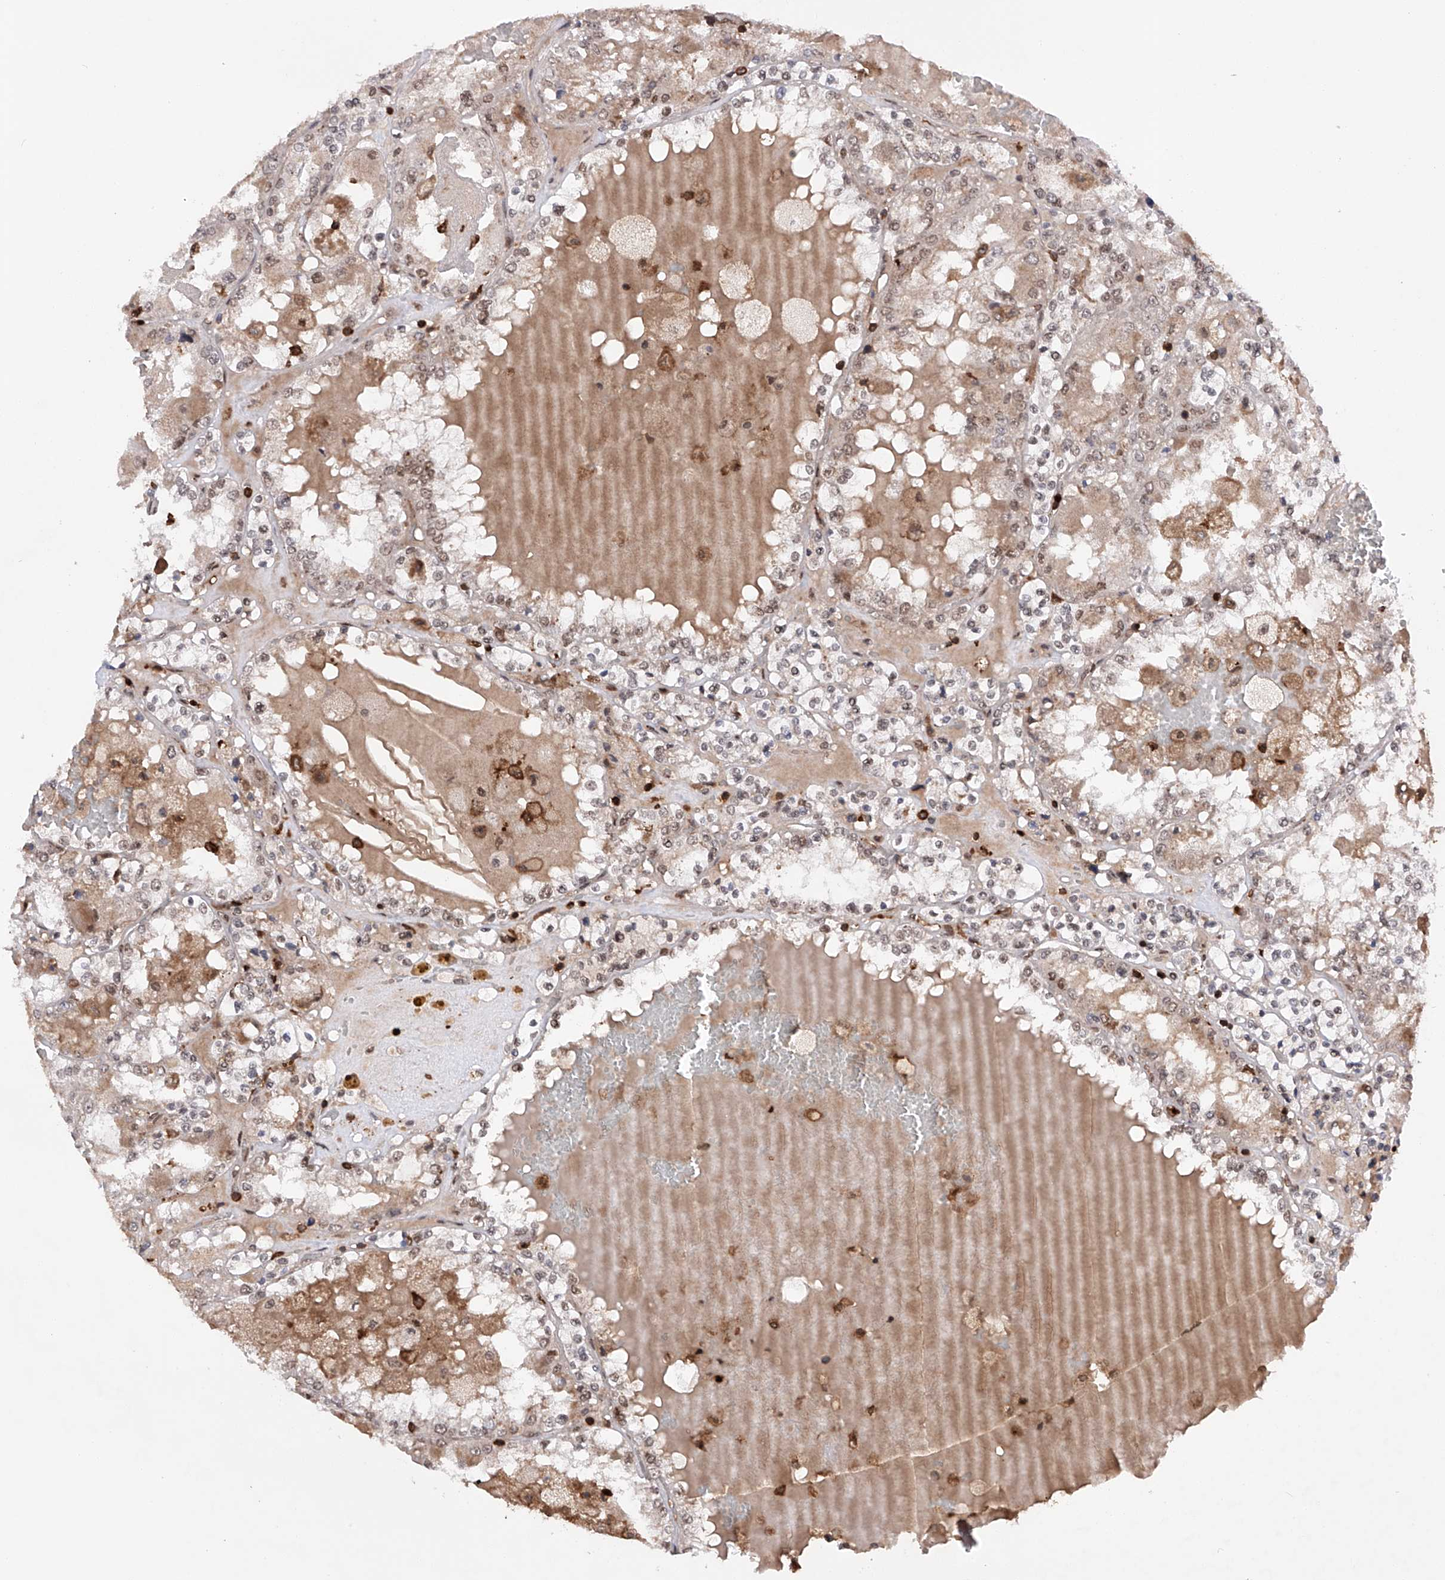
{"staining": {"intensity": "weak", "quantity": "<25%", "location": "nuclear"}, "tissue": "renal cancer", "cell_type": "Tumor cells", "image_type": "cancer", "snomed": [{"axis": "morphology", "description": "Adenocarcinoma, NOS"}, {"axis": "topography", "description": "Kidney"}], "caption": "A high-resolution histopathology image shows immunohistochemistry (IHC) staining of renal cancer (adenocarcinoma), which displays no significant positivity in tumor cells.", "gene": "ZNF280D", "patient": {"sex": "female", "age": 56}}